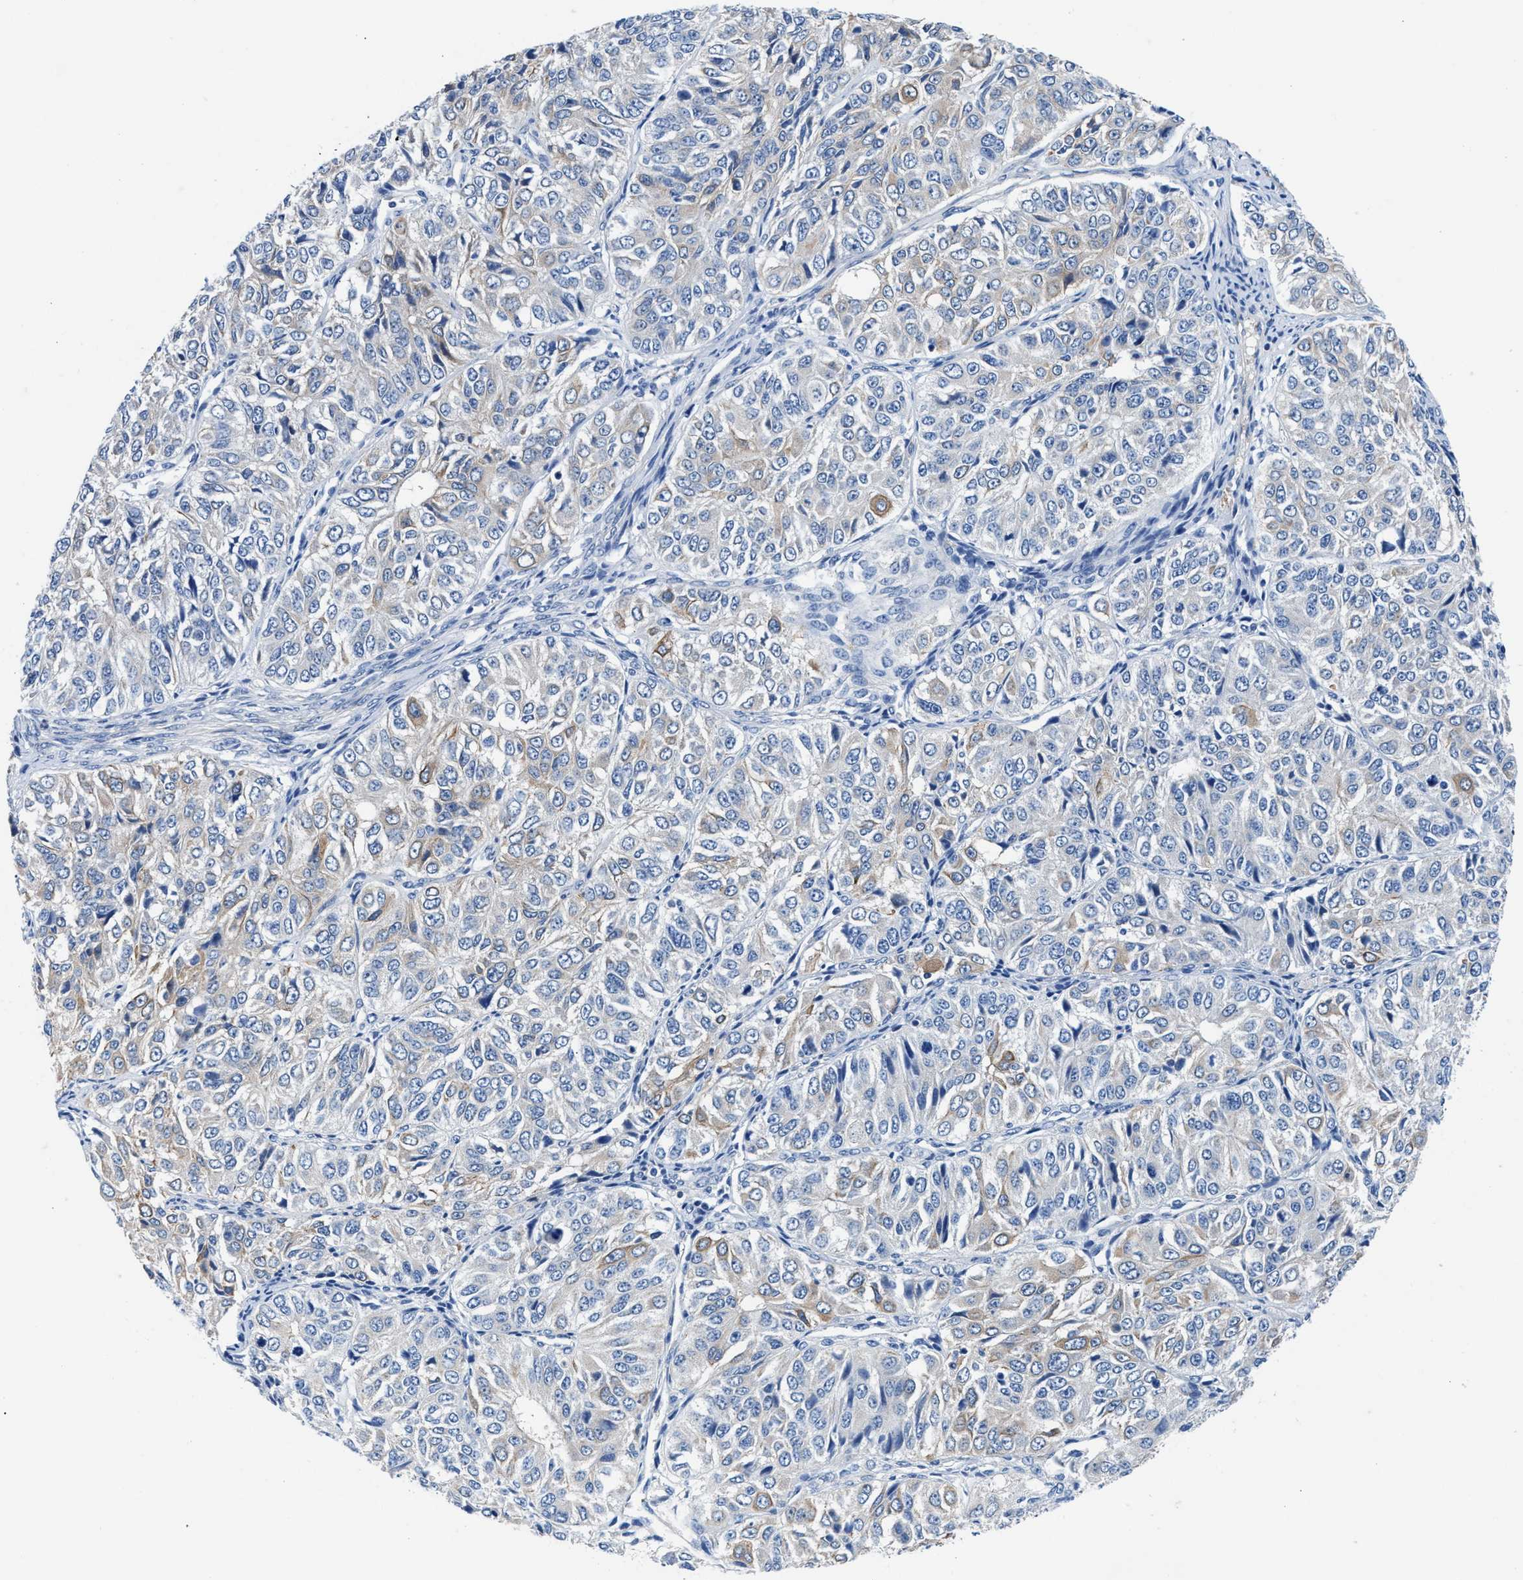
{"staining": {"intensity": "weak", "quantity": "25%-75%", "location": "cytoplasmic/membranous"}, "tissue": "ovarian cancer", "cell_type": "Tumor cells", "image_type": "cancer", "snomed": [{"axis": "morphology", "description": "Carcinoma, endometroid"}, {"axis": "topography", "description": "Ovary"}], "caption": "About 25%-75% of tumor cells in human ovarian cancer reveal weak cytoplasmic/membranous protein staining as visualized by brown immunohistochemical staining.", "gene": "PARG", "patient": {"sex": "female", "age": 51}}